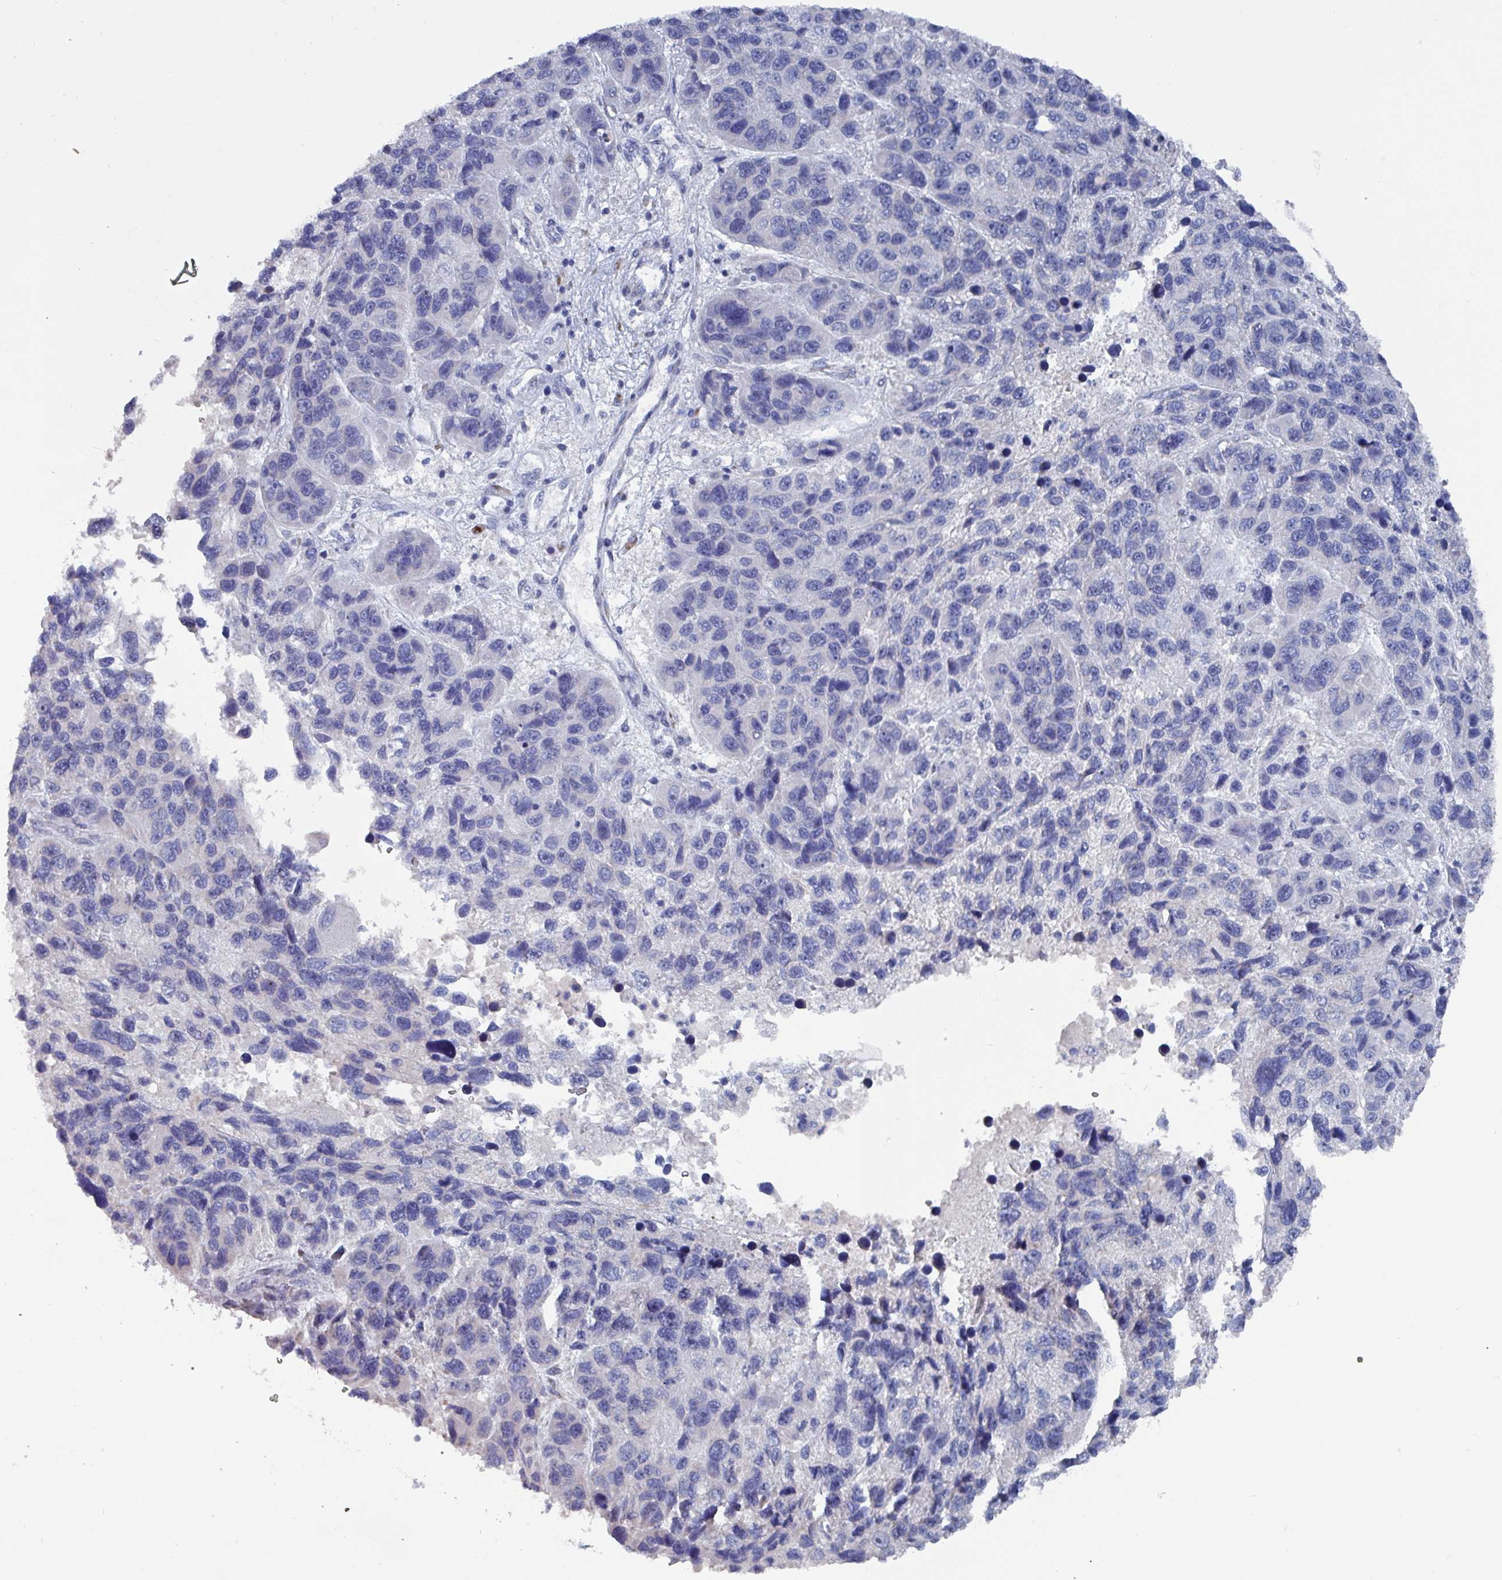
{"staining": {"intensity": "negative", "quantity": "none", "location": "none"}, "tissue": "melanoma", "cell_type": "Tumor cells", "image_type": "cancer", "snomed": [{"axis": "morphology", "description": "Malignant melanoma, NOS"}, {"axis": "topography", "description": "Skin"}], "caption": "Immunohistochemistry (IHC) histopathology image of melanoma stained for a protein (brown), which shows no staining in tumor cells.", "gene": "DRD5", "patient": {"sex": "male", "age": 53}}